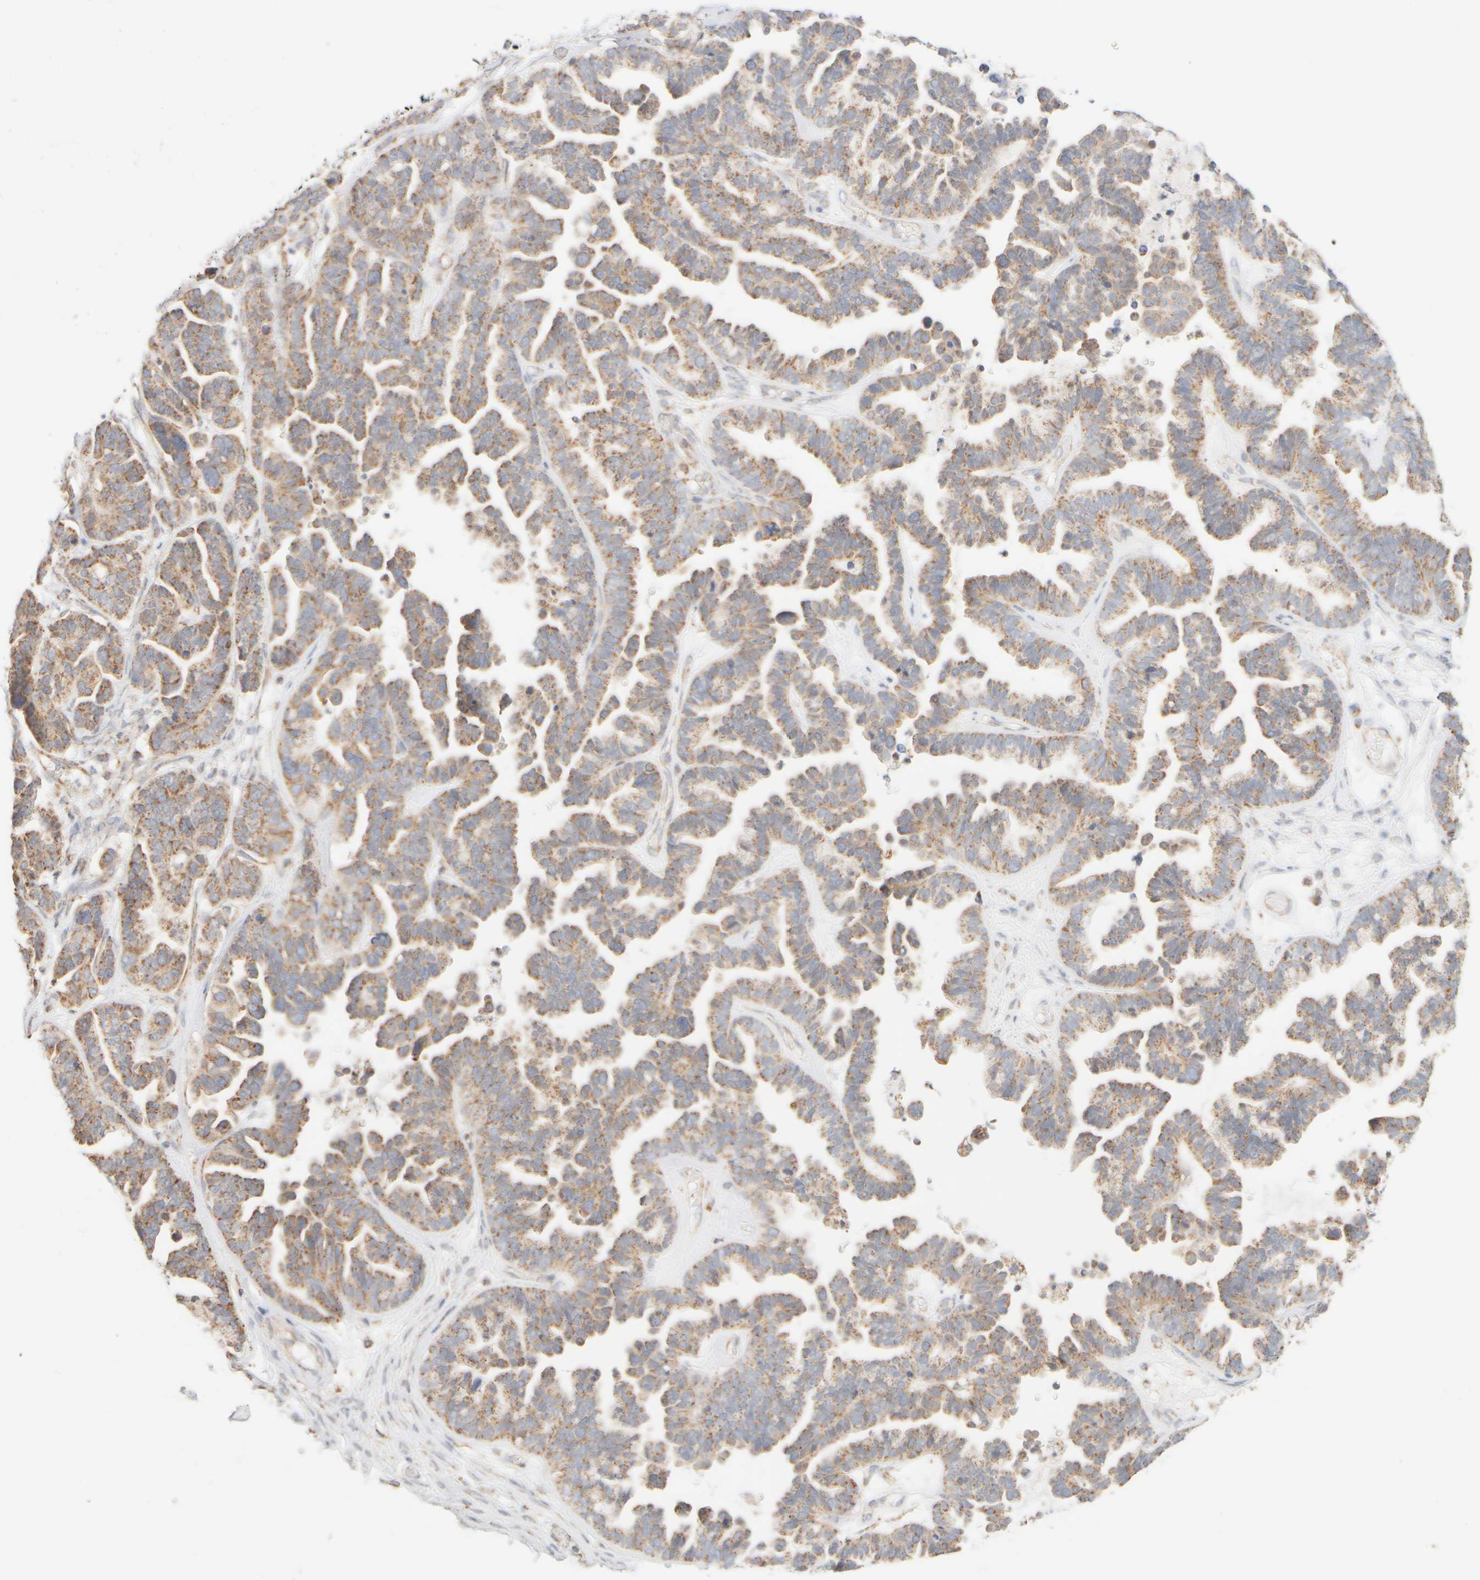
{"staining": {"intensity": "moderate", "quantity": ">75%", "location": "cytoplasmic/membranous"}, "tissue": "ovarian cancer", "cell_type": "Tumor cells", "image_type": "cancer", "snomed": [{"axis": "morphology", "description": "Cystadenocarcinoma, serous, NOS"}, {"axis": "topography", "description": "Ovary"}], "caption": "A photomicrograph showing moderate cytoplasmic/membranous positivity in about >75% of tumor cells in ovarian cancer (serous cystadenocarcinoma), as visualized by brown immunohistochemical staining.", "gene": "APBB2", "patient": {"sex": "female", "age": 56}}